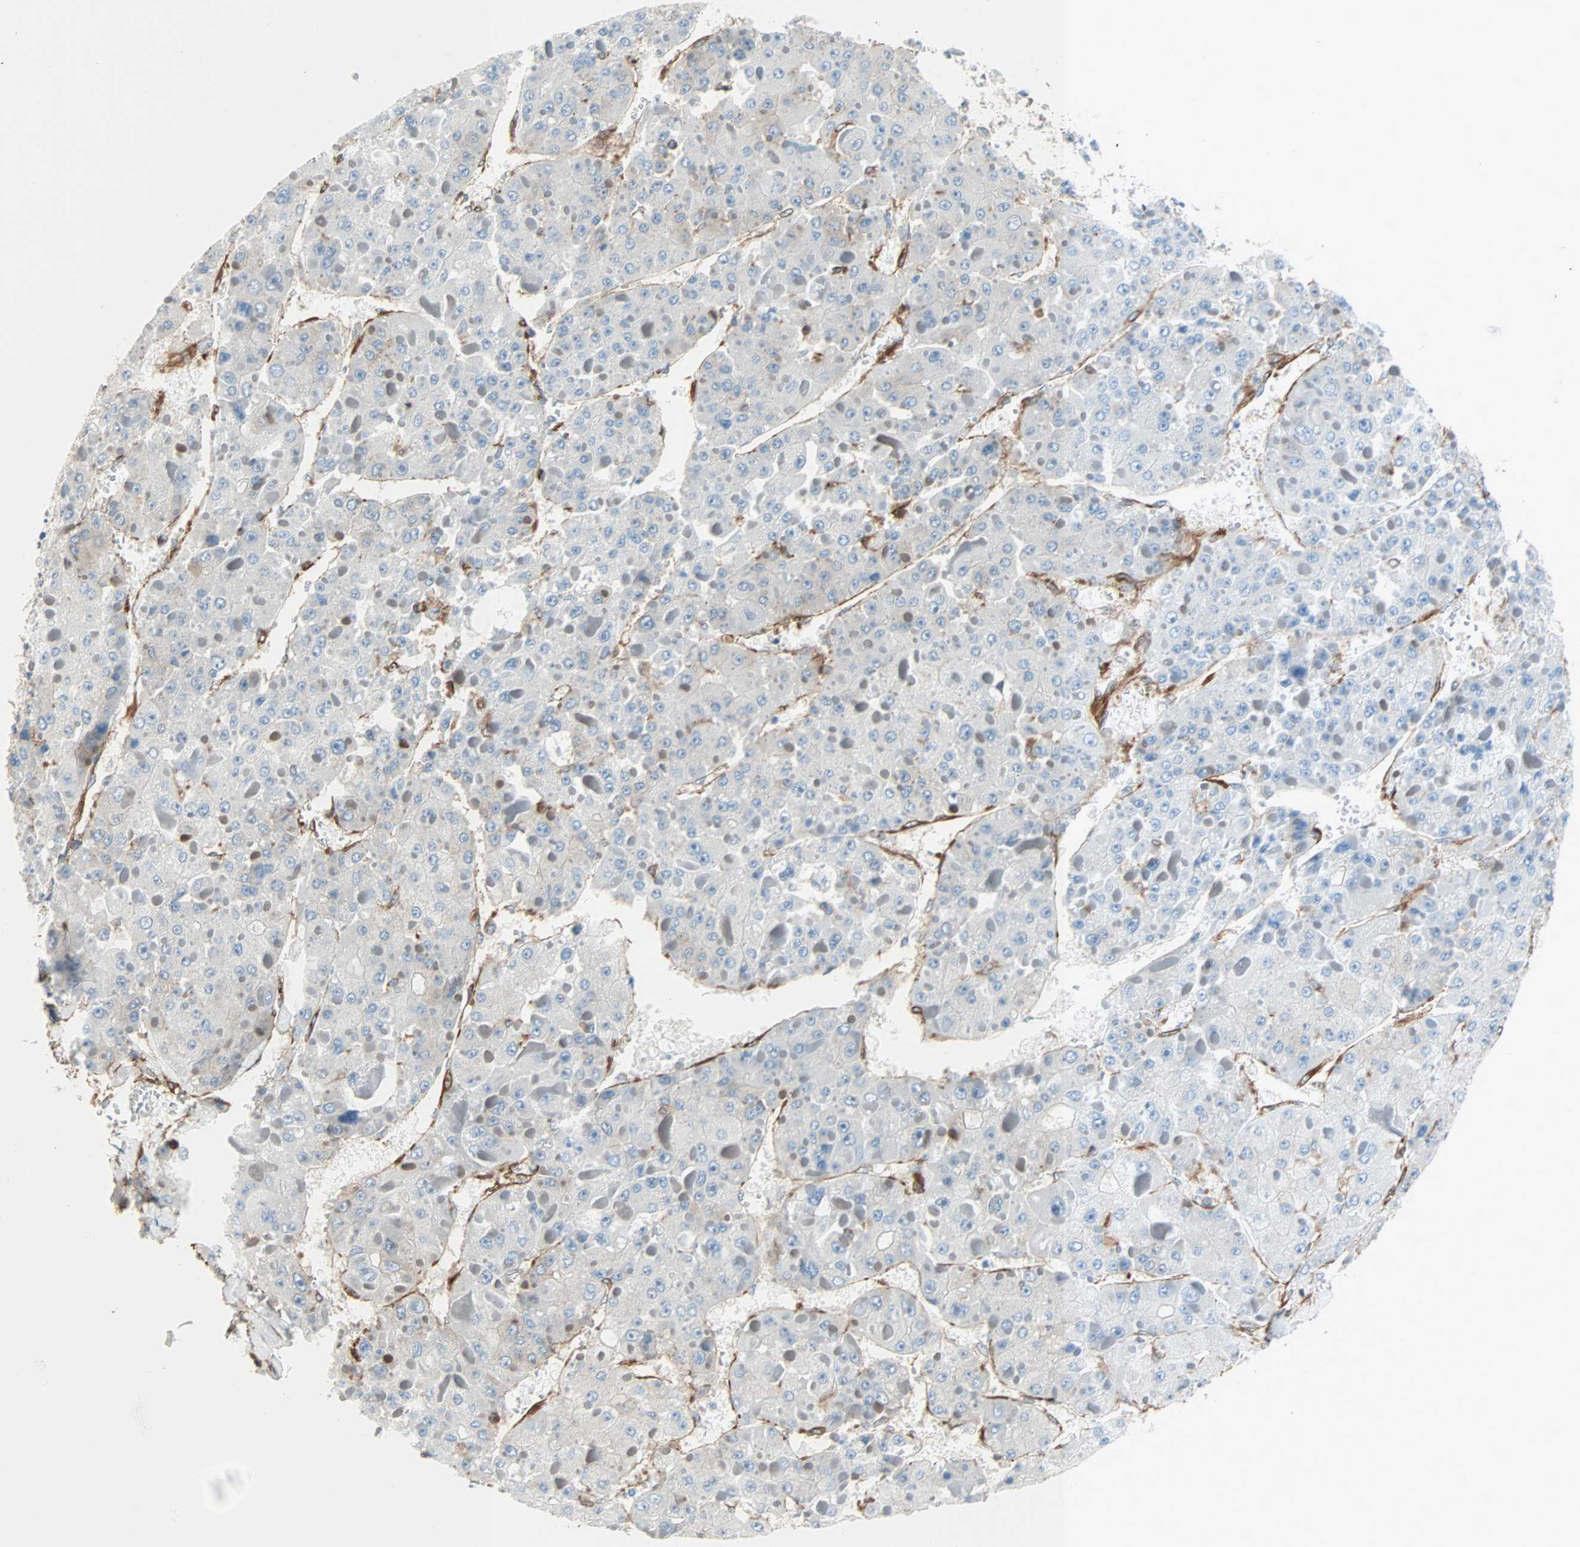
{"staining": {"intensity": "negative", "quantity": "none", "location": "none"}, "tissue": "liver cancer", "cell_type": "Tumor cells", "image_type": "cancer", "snomed": [{"axis": "morphology", "description": "Carcinoma, Hepatocellular, NOS"}, {"axis": "topography", "description": "Liver"}], "caption": "Protein analysis of liver cancer (hepatocellular carcinoma) displays no significant expression in tumor cells. (Brightfield microscopy of DAB immunohistochemistry at high magnification).", "gene": "EPB41L2", "patient": {"sex": "female", "age": 73}}